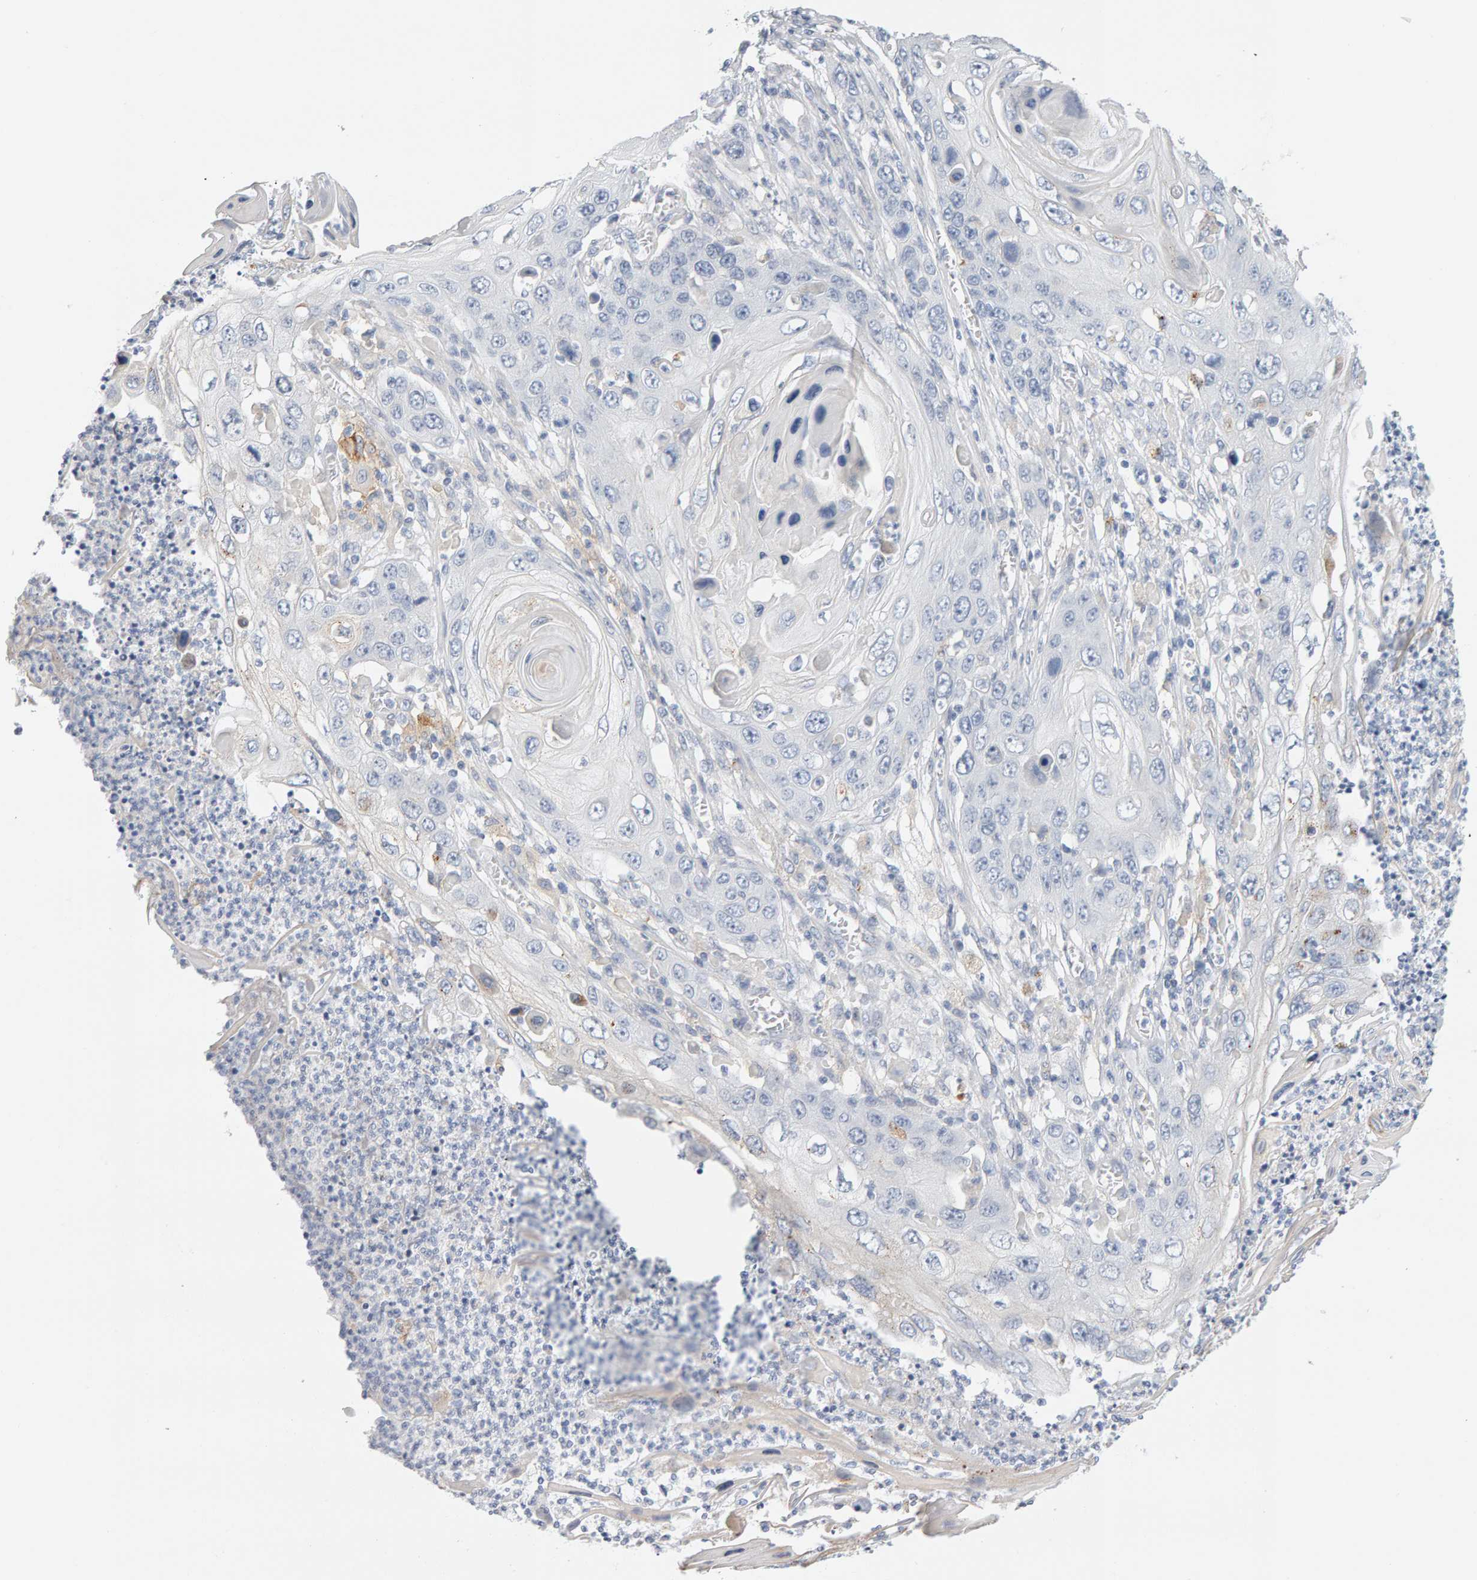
{"staining": {"intensity": "negative", "quantity": "none", "location": "none"}, "tissue": "skin cancer", "cell_type": "Tumor cells", "image_type": "cancer", "snomed": [{"axis": "morphology", "description": "Squamous cell carcinoma, NOS"}, {"axis": "topography", "description": "Skin"}], "caption": "Squamous cell carcinoma (skin) stained for a protein using immunohistochemistry demonstrates no staining tumor cells.", "gene": "METRNL", "patient": {"sex": "male", "age": 55}}